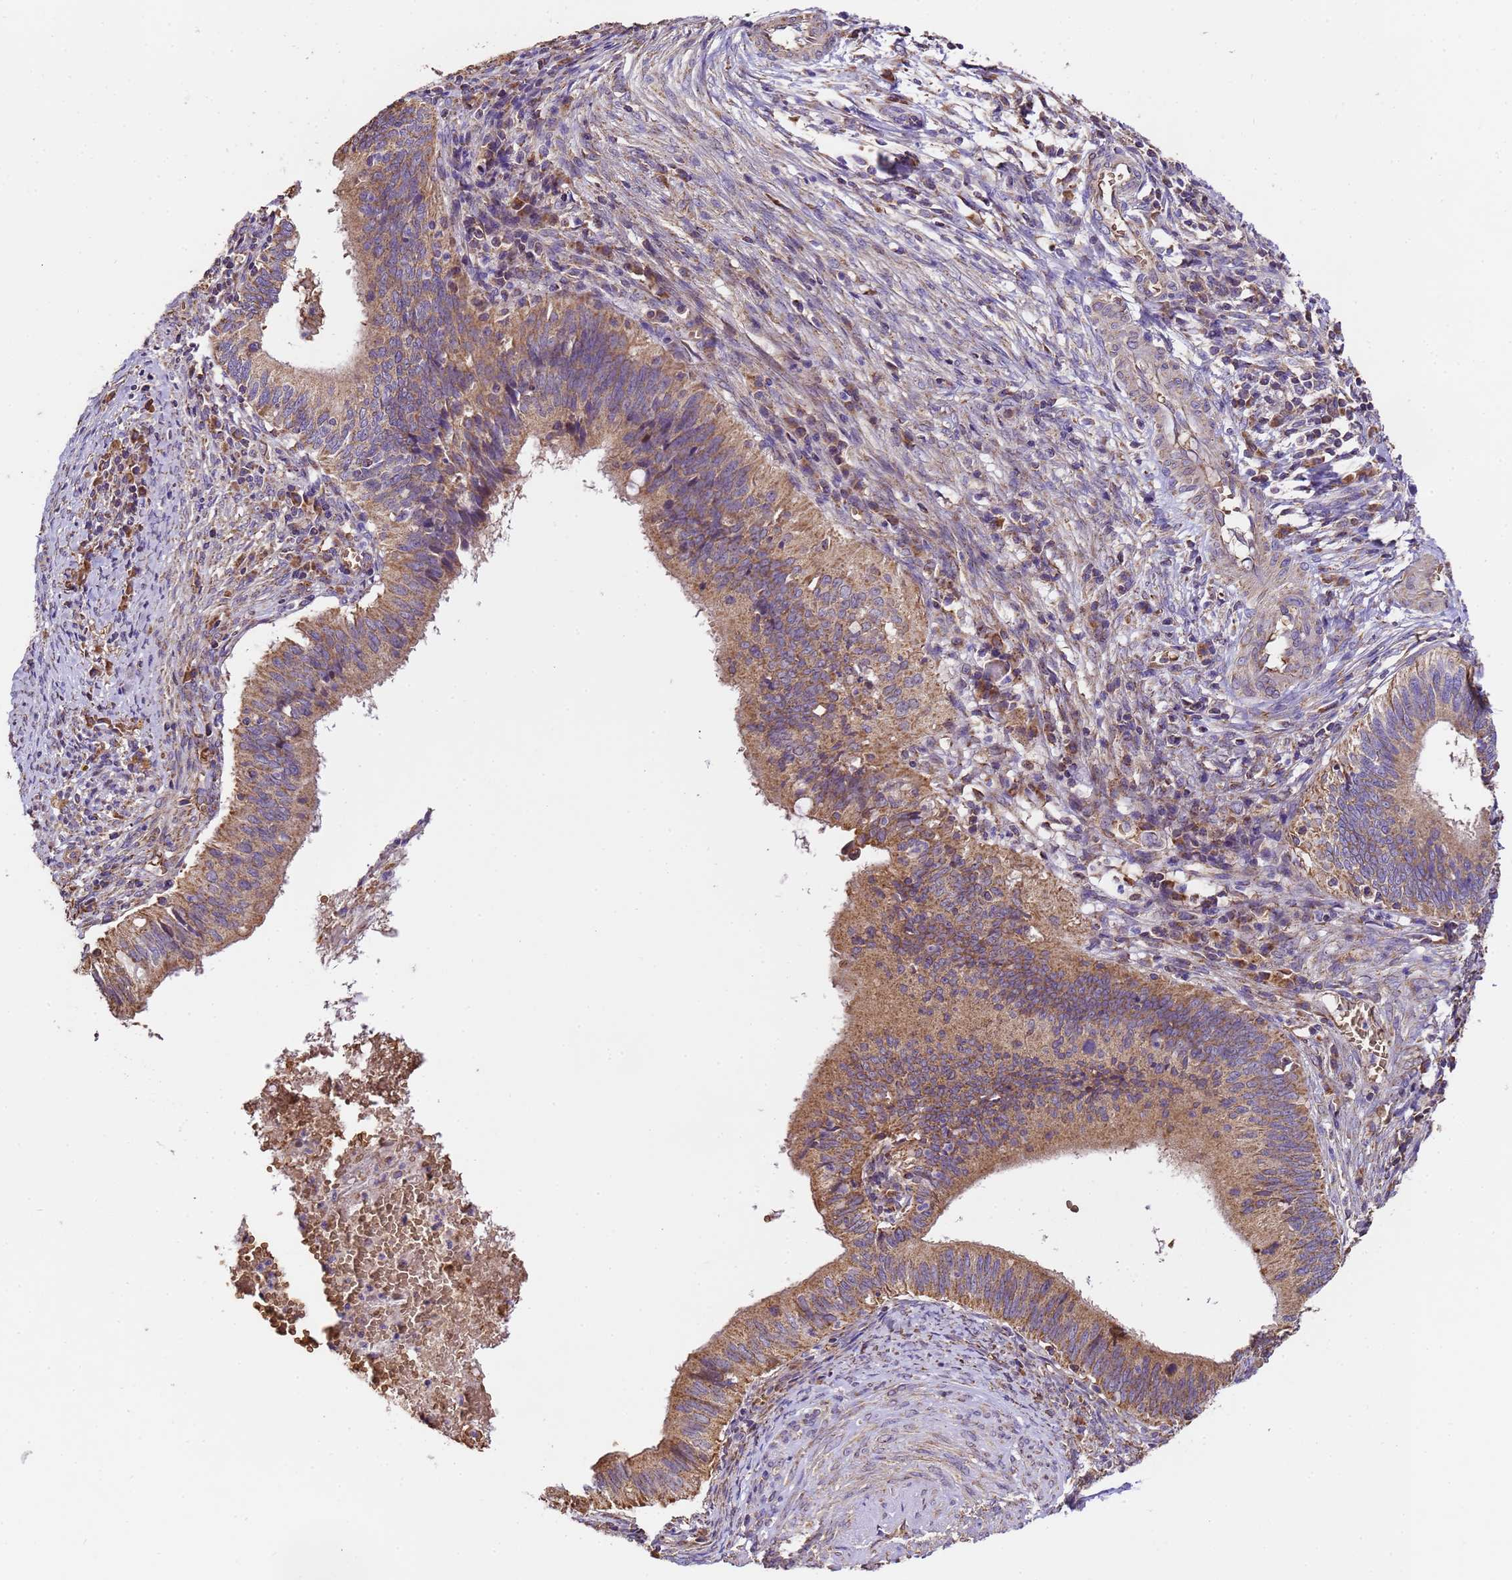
{"staining": {"intensity": "moderate", "quantity": ">75%", "location": "cytoplasmic/membranous"}, "tissue": "cervical cancer", "cell_type": "Tumor cells", "image_type": "cancer", "snomed": [{"axis": "morphology", "description": "Adenocarcinoma, NOS"}, {"axis": "topography", "description": "Cervix"}], "caption": "An immunohistochemistry (IHC) image of tumor tissue is shown. Protein staining in brown shows moderate cytoplasmic/membranous positivity in cervical cancer (adenocarcinoma) within tumor cells.", "gene": "LRRIQ1", "patient": {"sex": "female", "age": 42}}